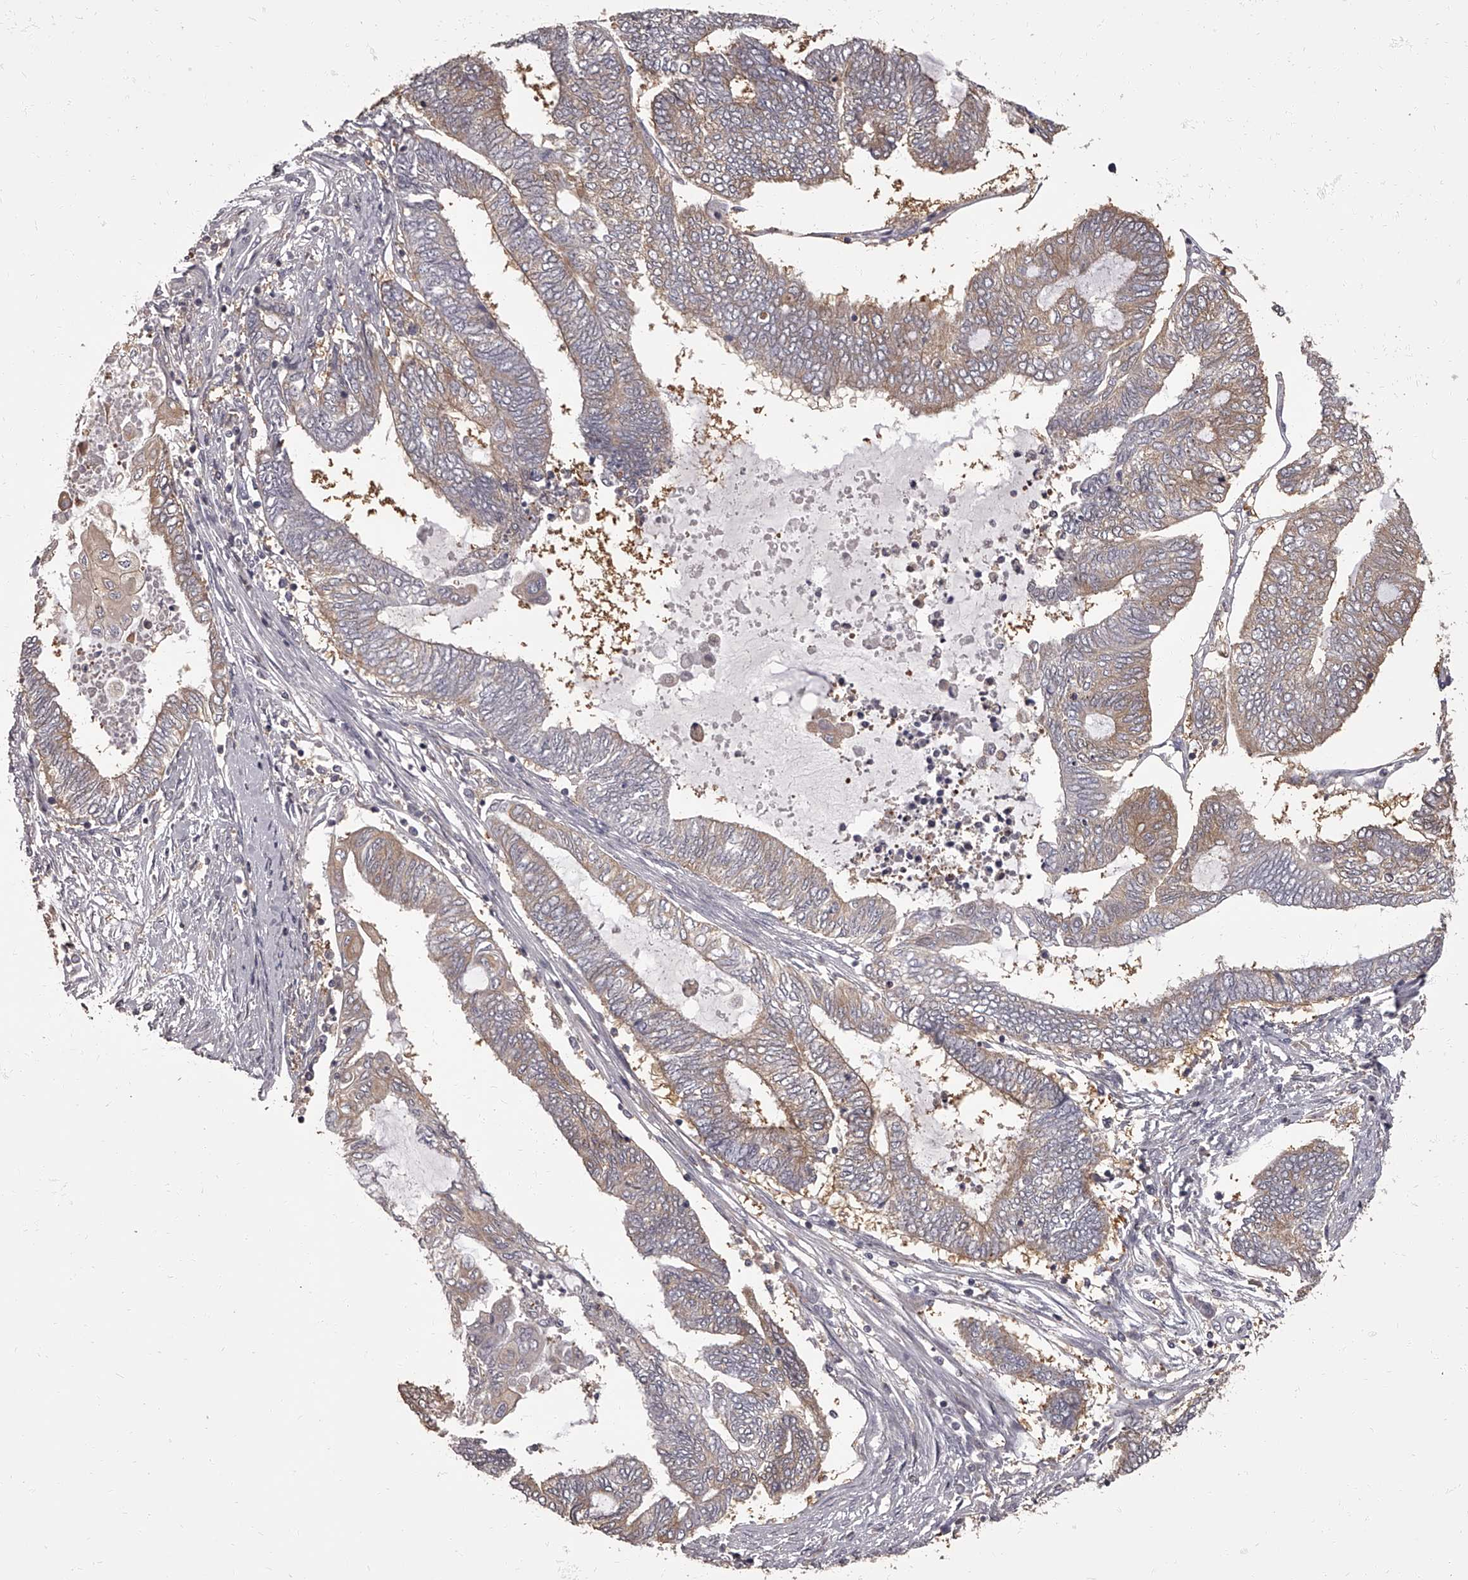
{"staining": {"intensity": "weak", "quantity": "<25%", "location": "cytoplasmic/membranous"}, "tissue": "endometrial cancer", "cell_type": "Tumor cells", "image_type": "cancer", "snomed": [{"axis": "morphology", "description": "Adenocarcinoma, NOS"}, {"axis": "topography", "description": "Uterus"}, {"axis": "topography", "description": "Endometrium"}], "caption": "This is an IHC photomicrograph of endometrial adenocarcinoma. There is no expression in tumor cells.", "gene": "APEH", "patient": {"sex": "female", "age": 70}}